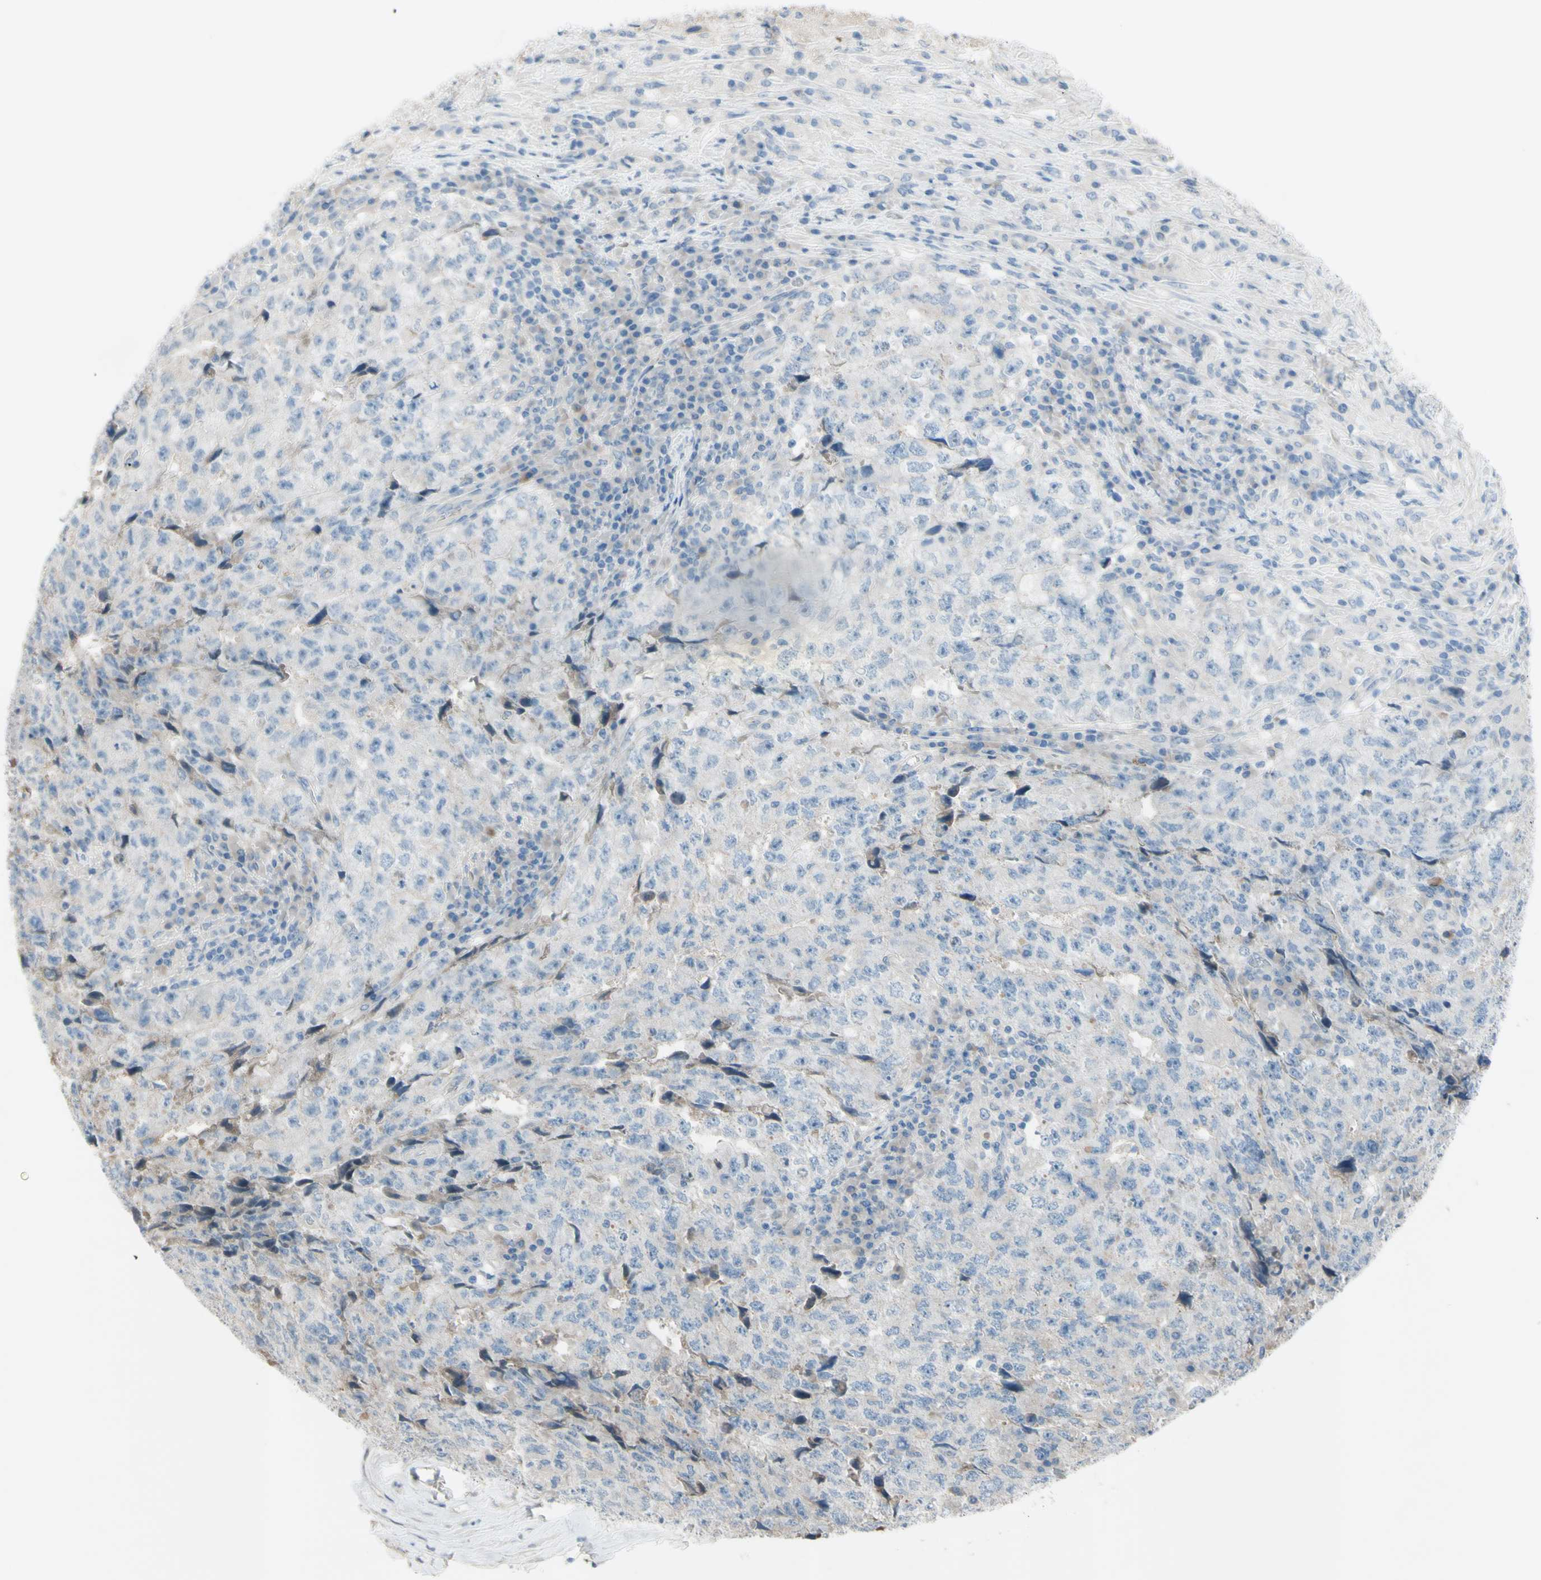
{"staining": {"intensity": "negative", "quantity": "none", "location": "none"}, "tissue": "testis cancer", "cell_type": "Tumor cells", "image_type": "cancer", "snomed": [{"axis": "morphology", "description": "Necrosis, NOS"}, {"axis": "morphology", "description": "Carcinoma, Embryonal, NOS"}, {"axis": "topography", "description": "Testis"}], "caption": "Immunohistochemistry of embryonal carcinoma (testis) displays no positivity in tumor cells.", "gene": "ATRN", "patient": {"sex": "male", "age": 19}}